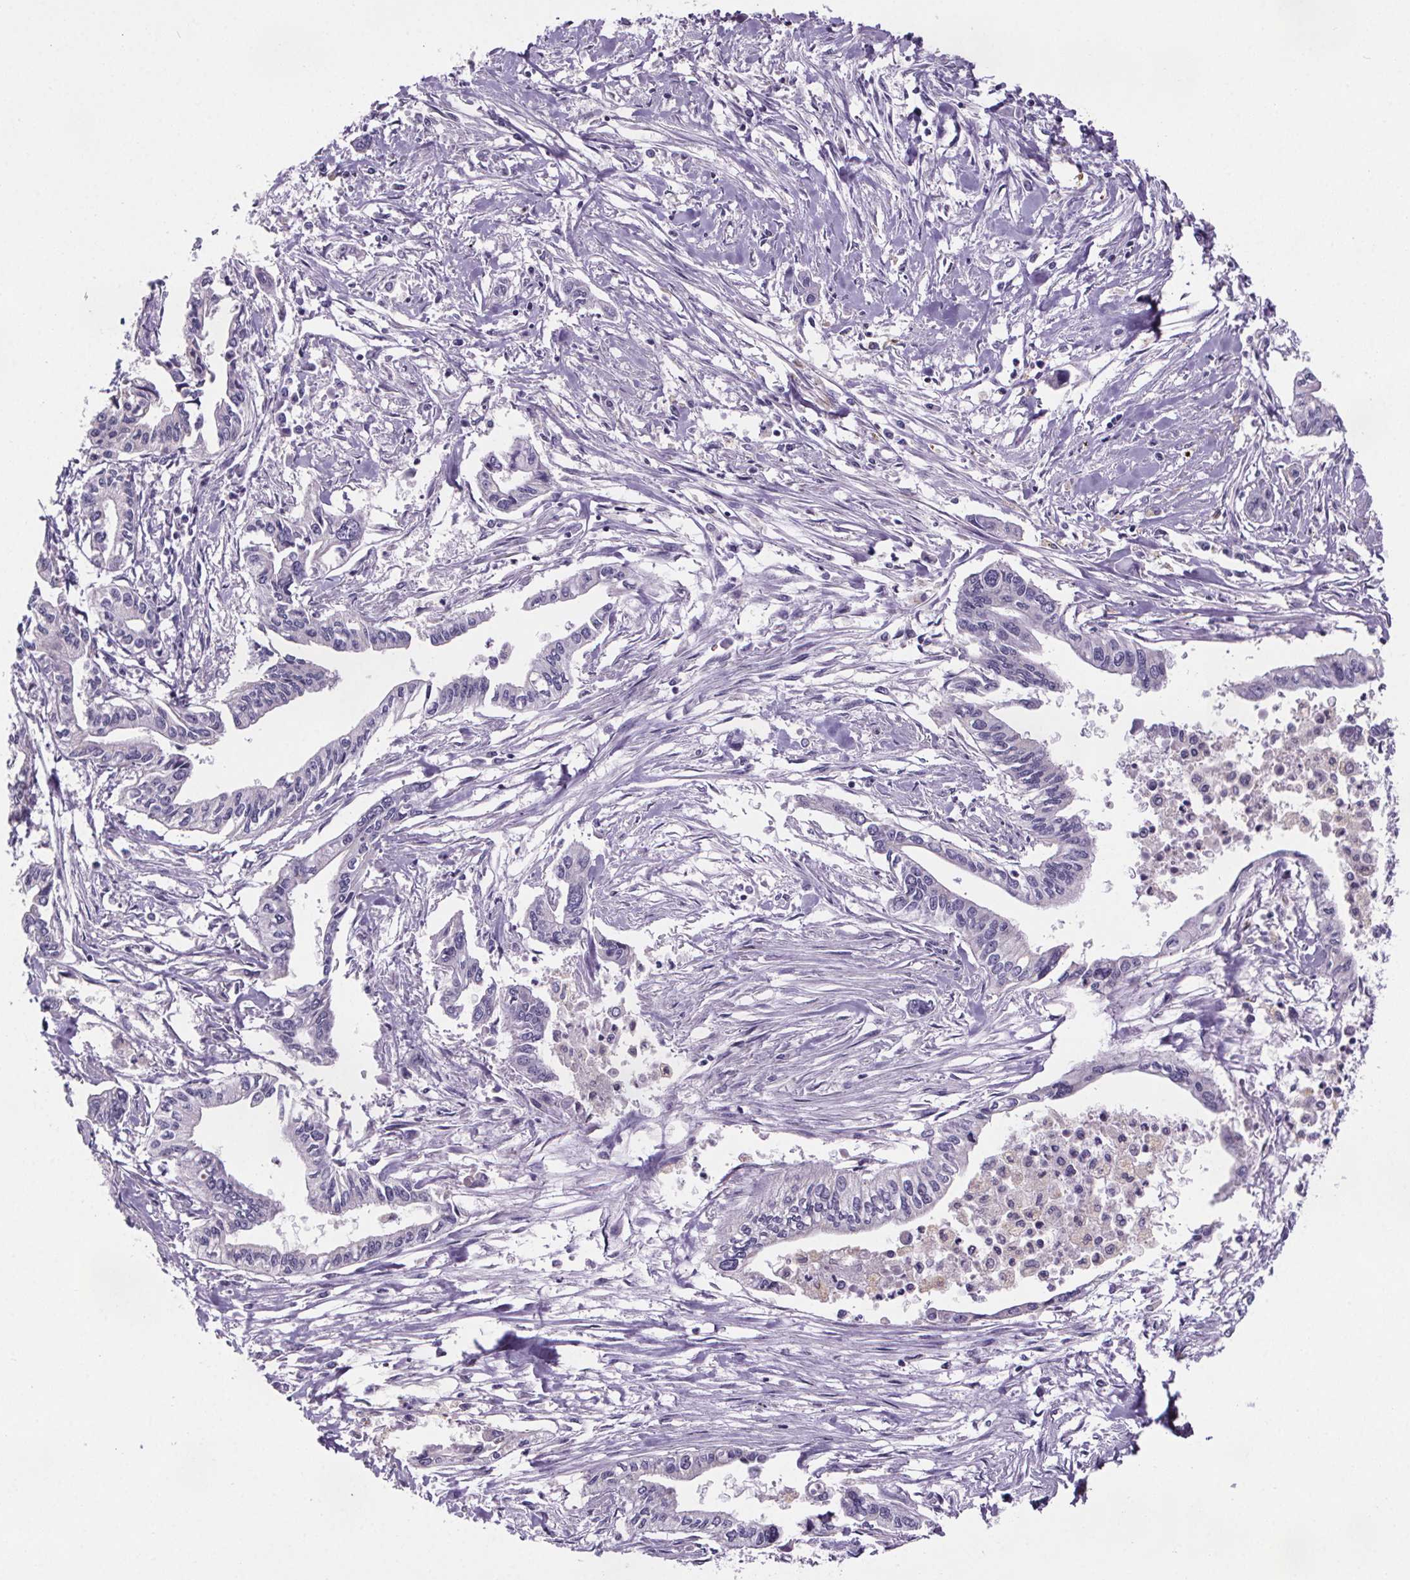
{"staining": {"intensity": "negative", "quantity": "none", "location": "none"}, "tissue": "pancreatic cancer", "cell_type": "Tumor cells", "image_type": "cancer", "snomed": [{"axis": "morphology", "description": "Adenocarcinoma, NOS"}, {"axis": "topography", "description": "Pancreas"}], "caption": "High power microscopy photomicrograph of an IHC micrograph of pancreatic adenocarcinoma, revealing no significant expression in tumor cells.", "gene": "CUBN", "patient": {"sex": "male", "age": 60}}